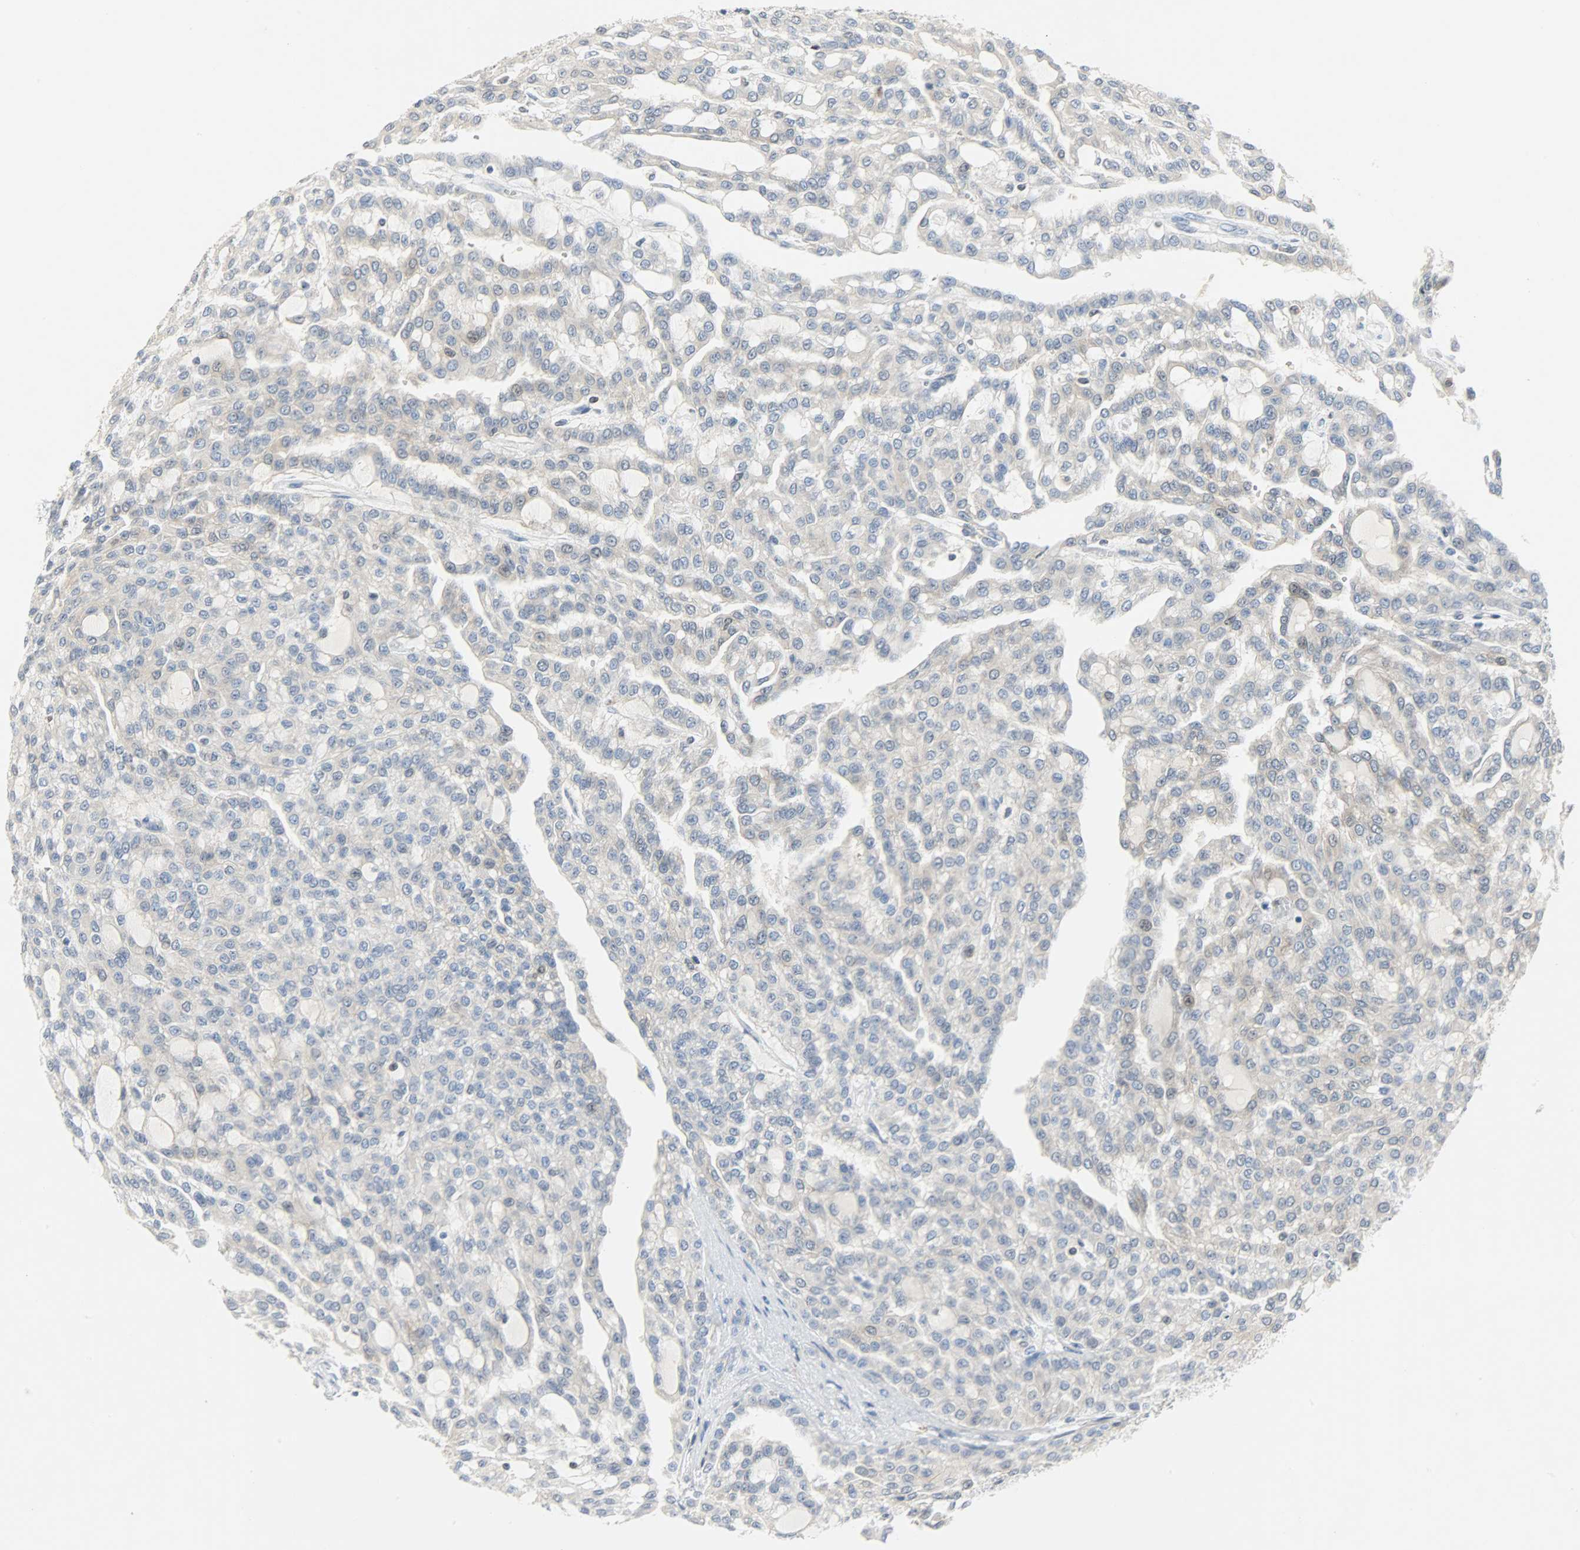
{"staining": {"intensity": "negative", "quantity": "none", "location": "none"}, "tissue": "renal cancer", "cell_type": "Tumor cells", "image_type": "cancer", "snomed": [{"axis": "morphology", "description": "Adenocarcinoma, NOS"}, {"axis": "topography", "description": "Kidney"}], "caption": "Renal cancer was stained to show a protein in brown. There is no significant expression in tumor cells.", "gene": "EIF4EBP1", "patient": {"sex": "male", "age": 63}}